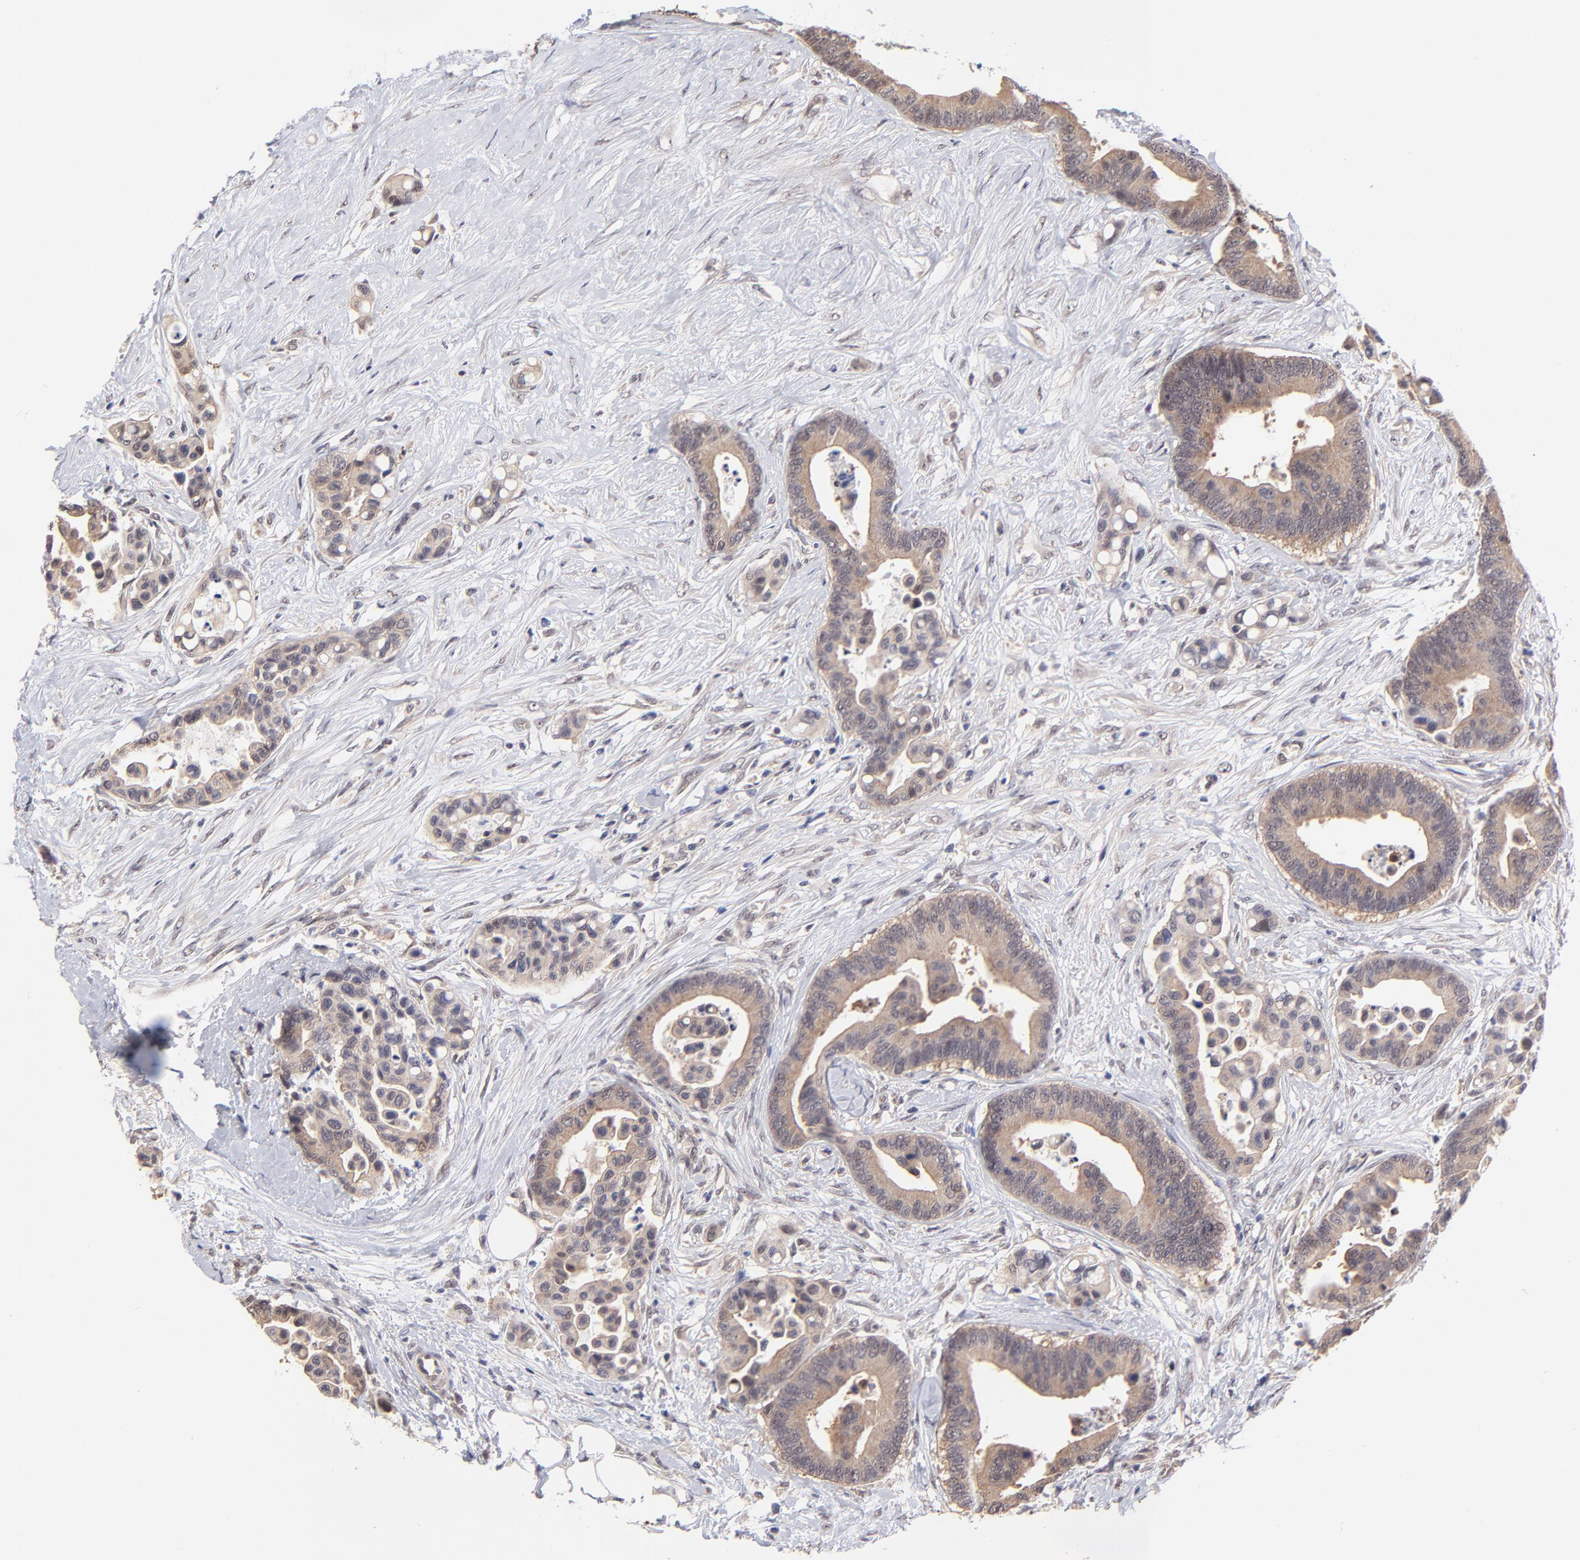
{"staining": {"intensity": "moderate", "quantity": ">75%", "location": "cytoplasmic/membranous"}, "tissue": "colorectal cancer", "cell_type": "Tumor cells", "image_type": "cancer", "snomed": [{"axis": "morphology", "description": "Adenocarcinoma, NOS"}, {"axis": "topography", "description": "Colon"}], "caption": "Adenocarcinoma (colorectal) stained with a protein marker reveals moderate staining in tumor cells.", "gene": "UBE2E3", "patient": {"sex": "male", "age": 82}}